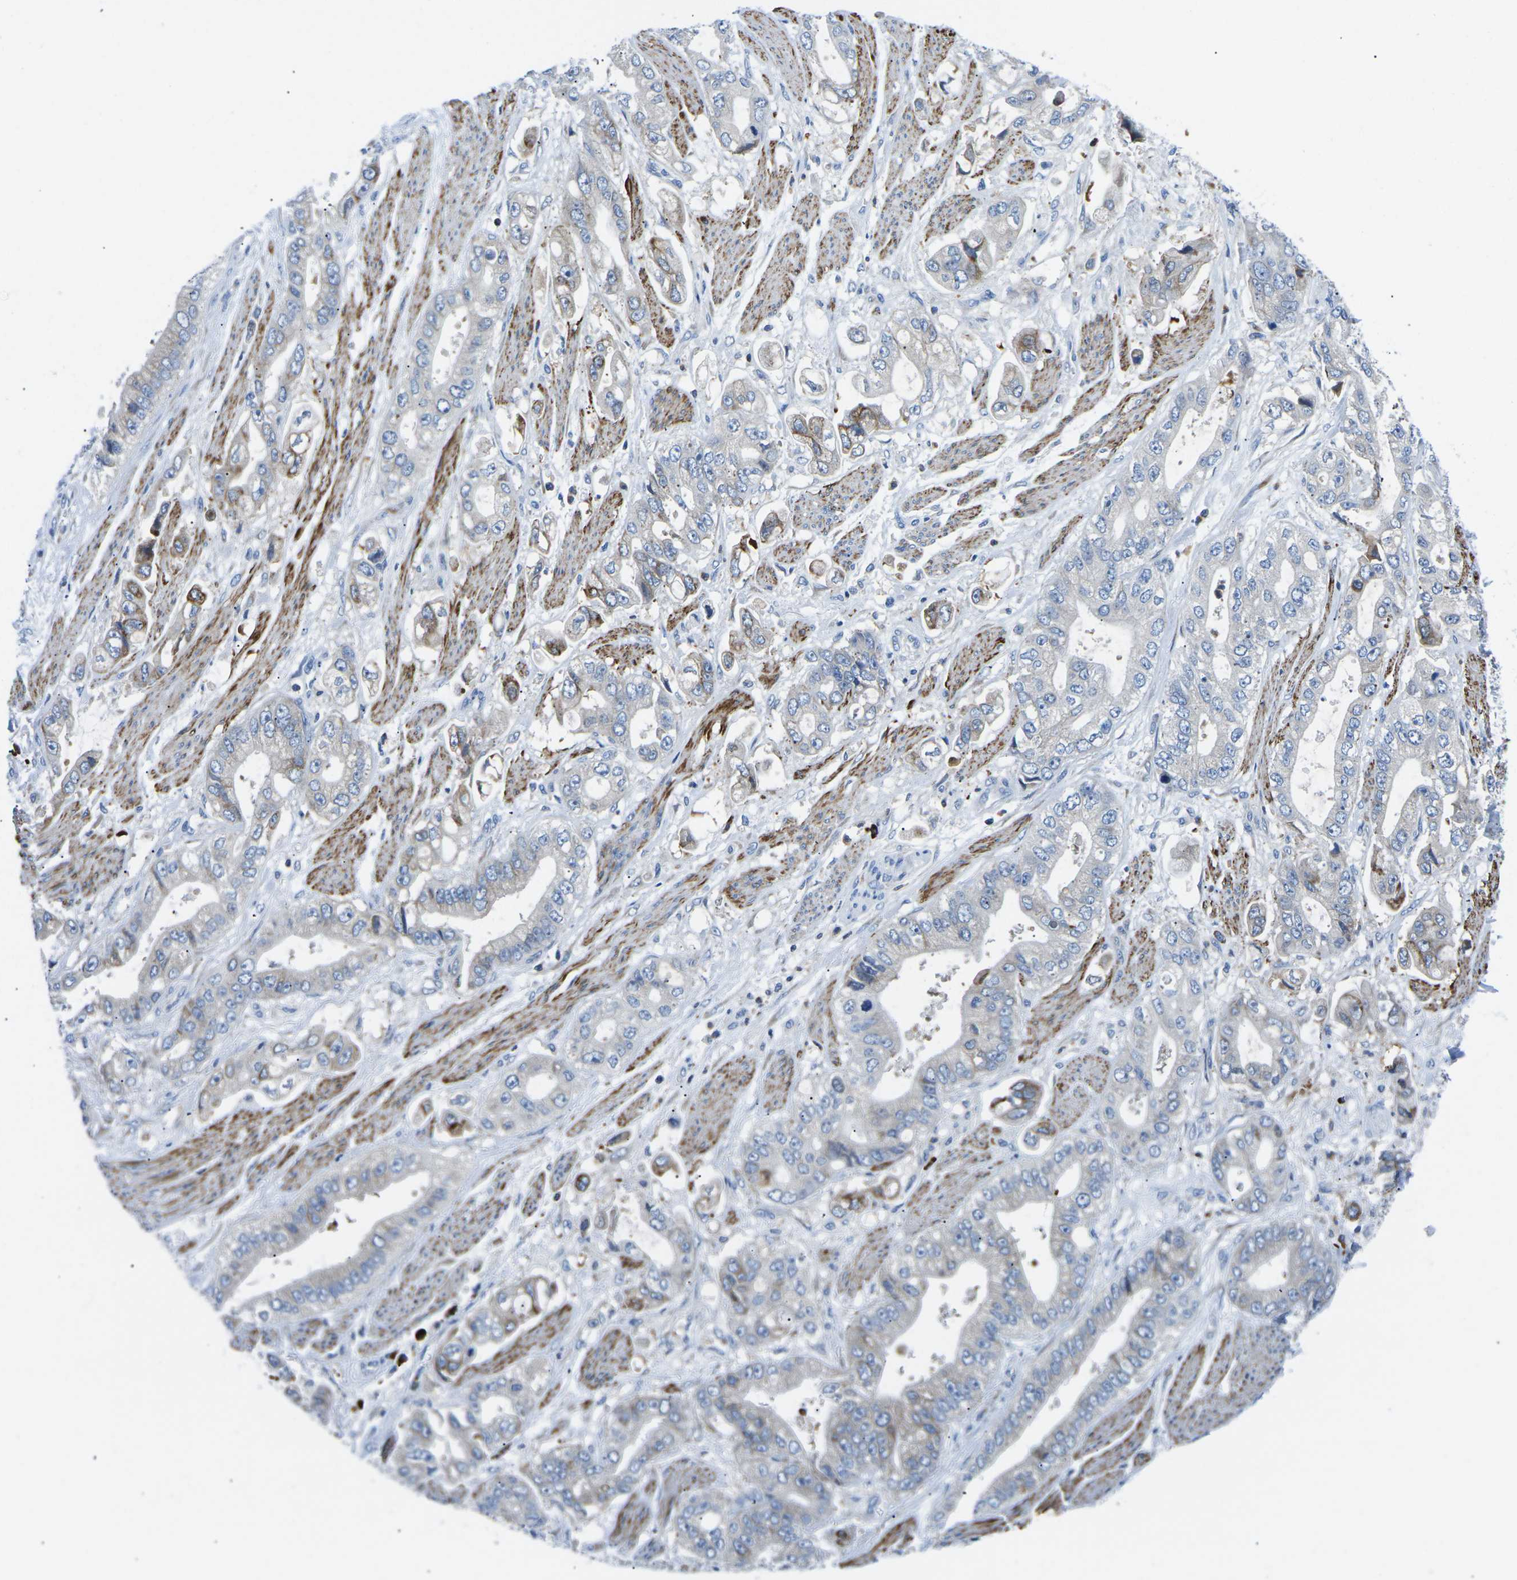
{"staining": {"intensity": "negative", "quantity": "none", "location": "none"}, "tissue": "stomach cancer", "cell_type": "Tumor cells", "image_type": "cancer", "snomed": [{"axis": "morphology", "description": "Normal tissue, NOS"}, {"axis": "morphology", "description": "Adenocarcinoma, NOS"}, {"axis": "topography", "description": "Stomach"}], "caption": "This is an immunohistochemistry histopathology image of adenocarcinoma (stomach). There is no positivity in tumor cells.", "gene": "MC4R", "patient": {"sex": "male", "age": 62}}